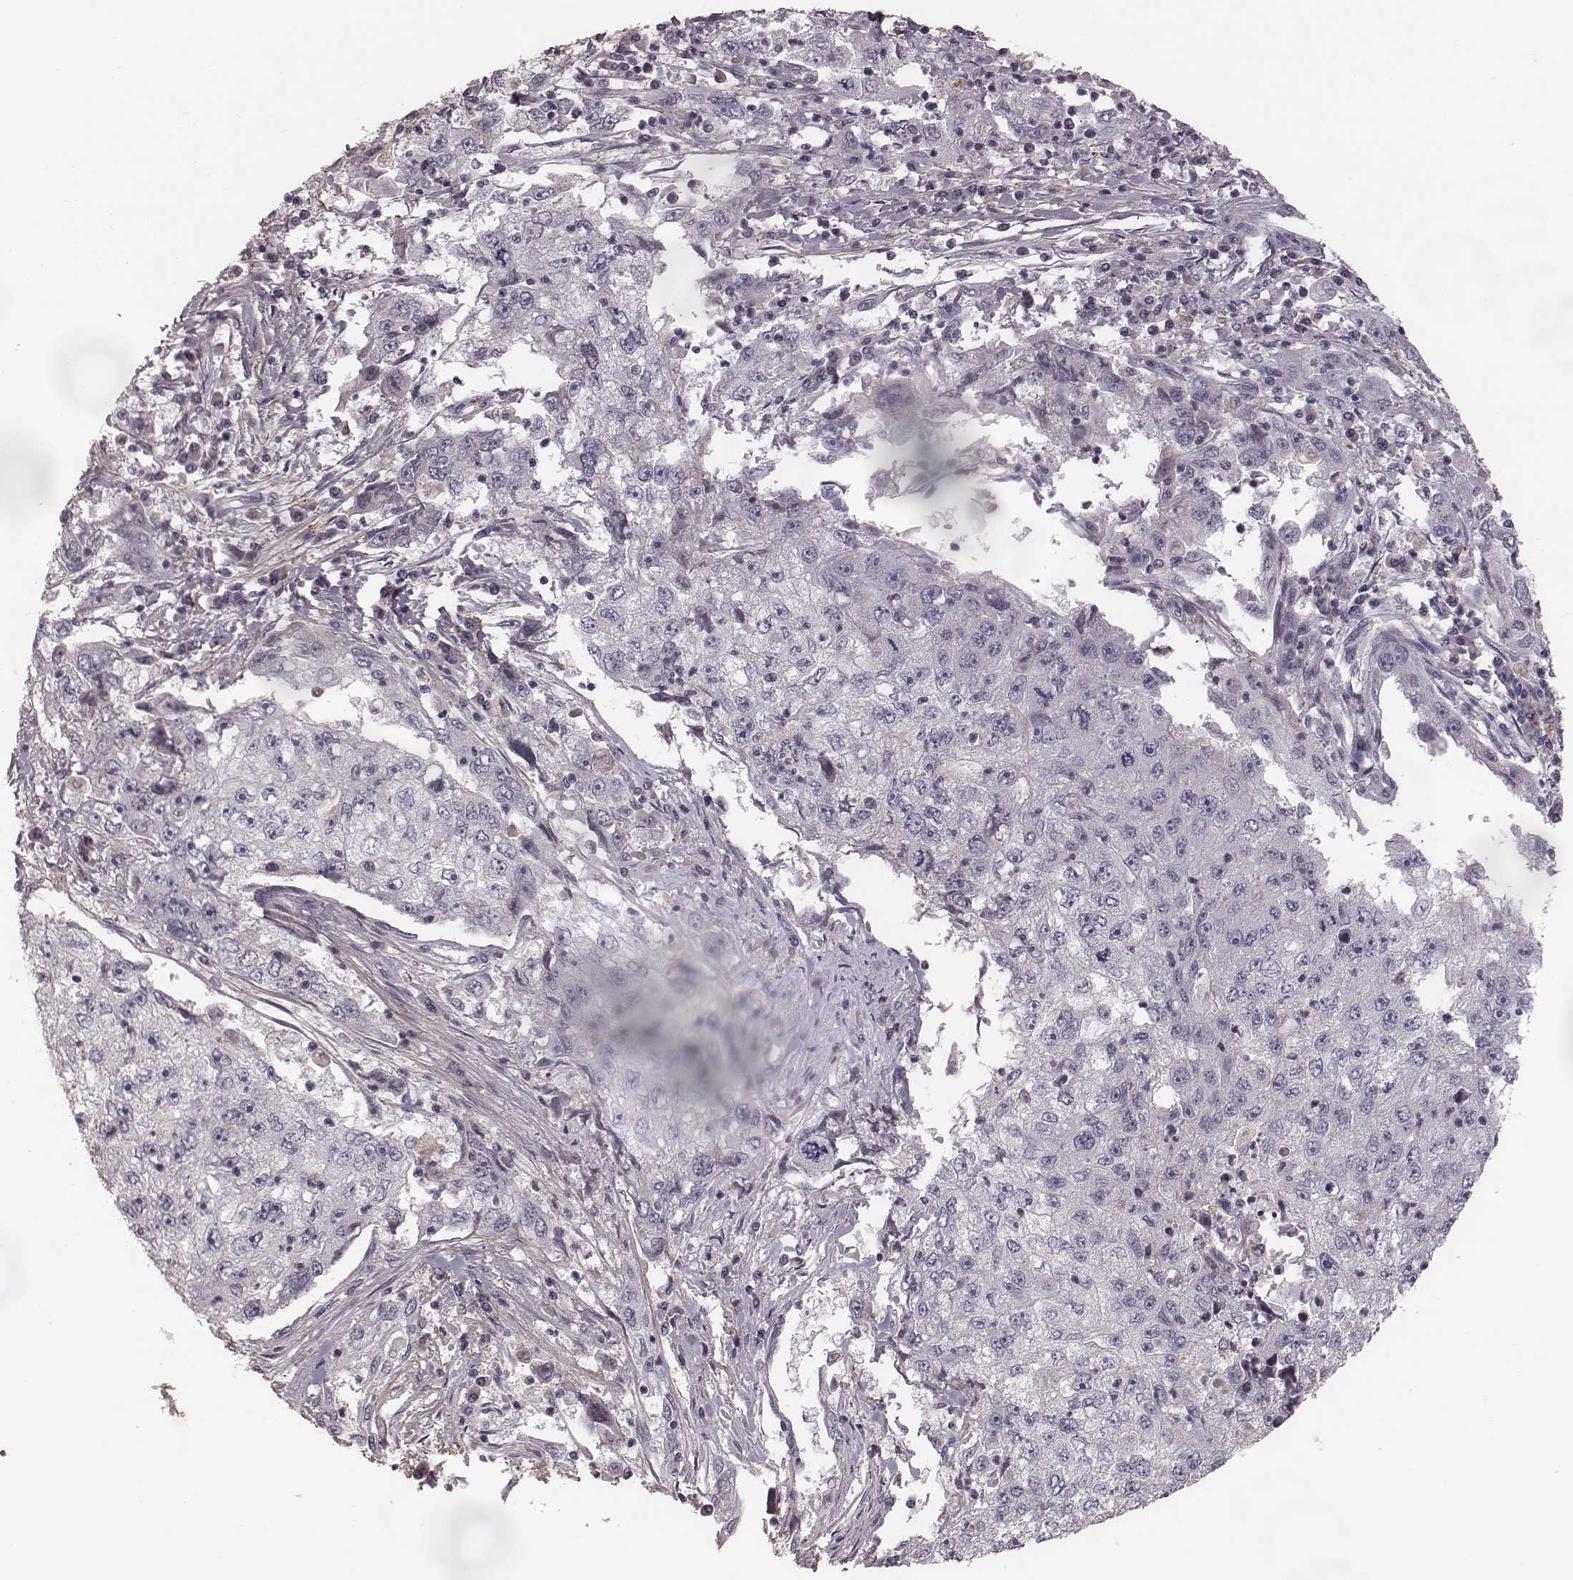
{"staining": {"intensity": "negative", "quantity": "none", "location": "none"}, "tissue": "cervical cancer", "cell_type": "Tumor cells", "image_type": "cancer", "snomed": [{"axis": "morphology", "description": "Squamous cell carcinoma, NOS"}, {"axis": "topography", "description": "Cervix"}], "caption": "The immunohistochemistry (IHC) photomicrograph has no significant staining in tumor cells of squamous cell carcinoma (cervical) tissue.", "gene": "CFTR", "patient": {"sex": "female", "age": 36}}